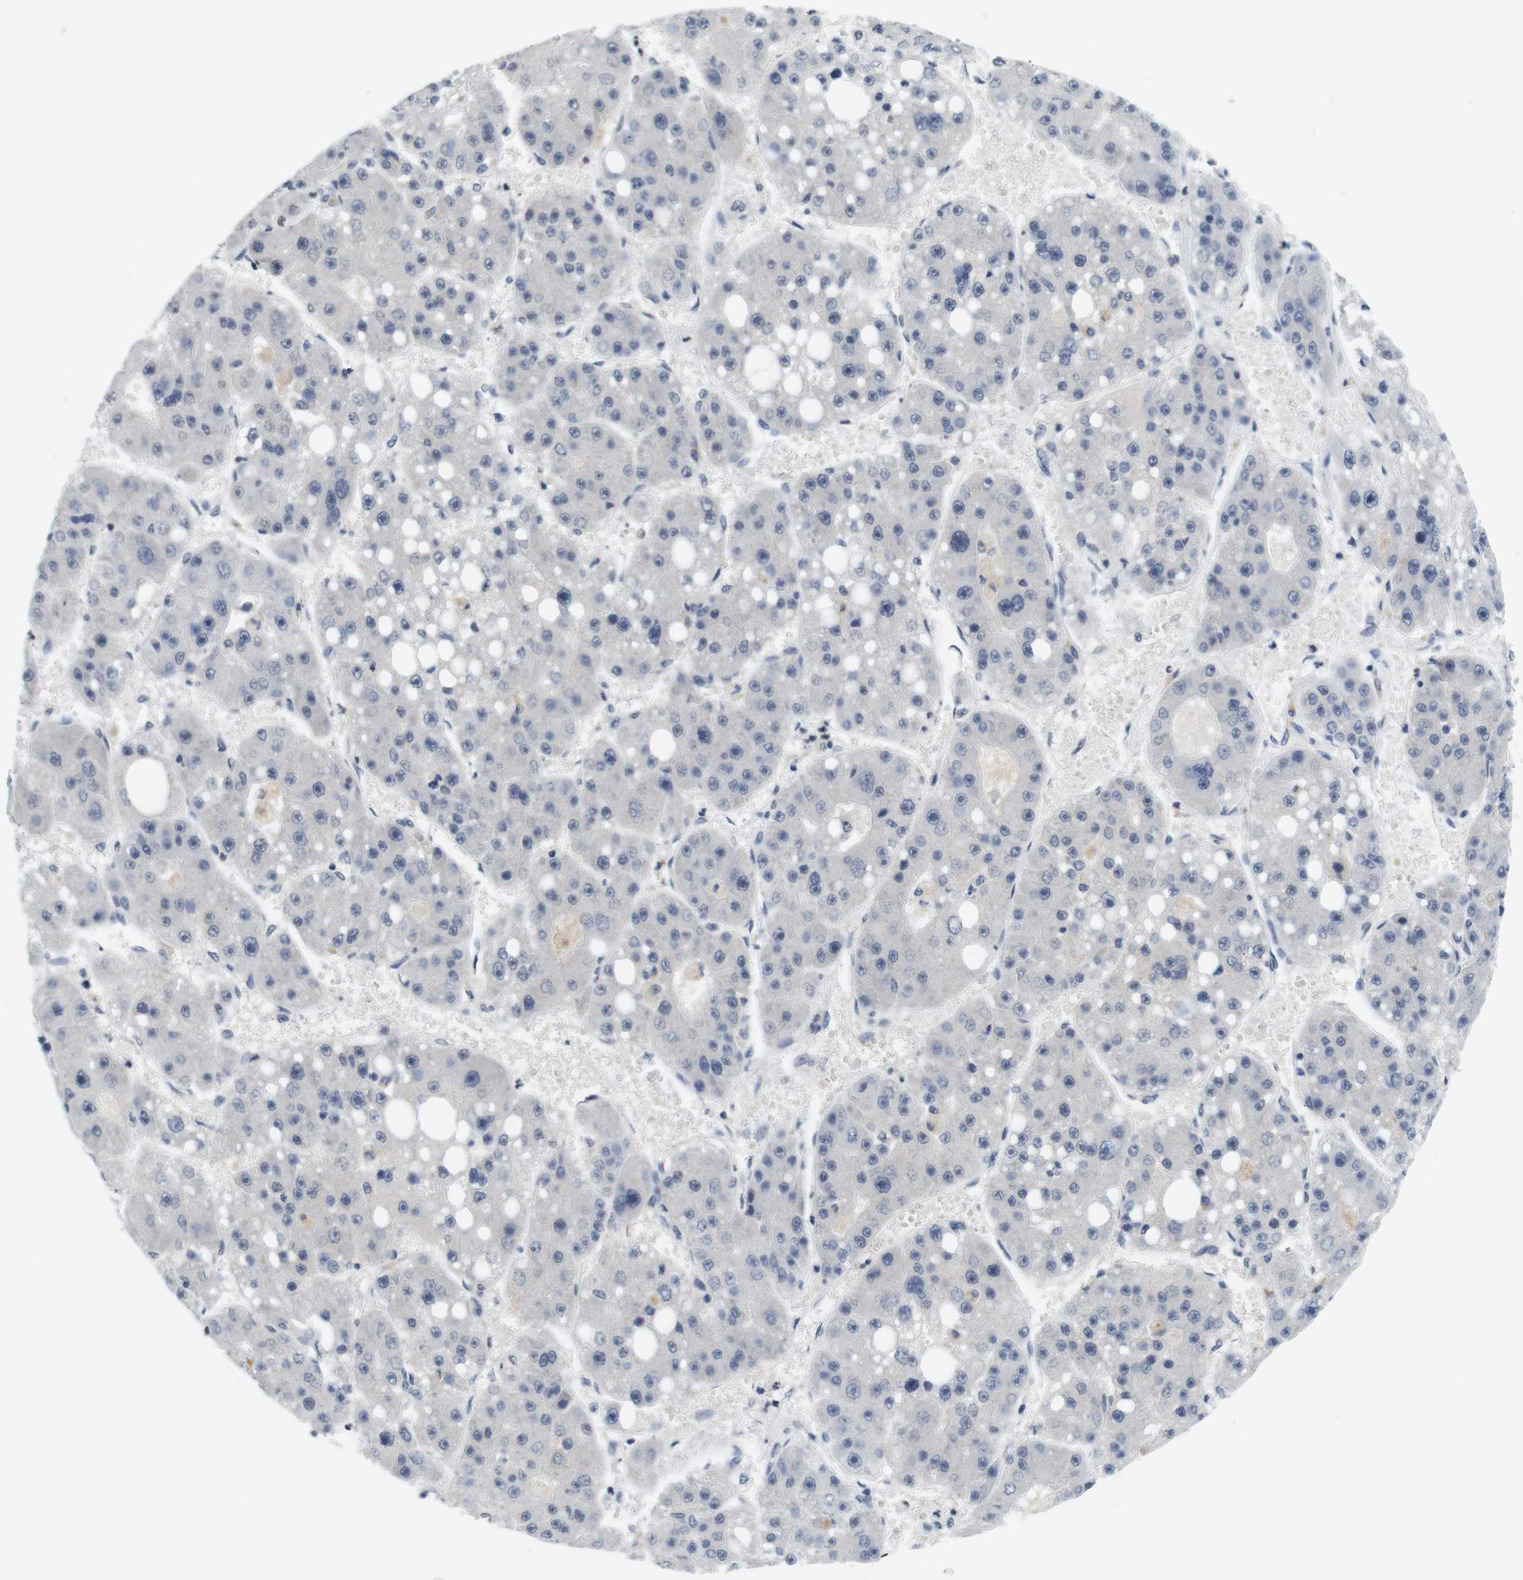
{"staining": {"intensity": "negative", "quantity": "none", "location": "none"}, "tissue": "liver cancer", "cell_type": "Tumor cells", "image_type": "cancer", "snomed": [{"axis": "morphology", "description": "Carcinoma, Hepatocellular, NOS"}, {"axis": "topography", "description": "Liver"}], "caption": "A micrograph of human liver cancer (hepatocellular carcinoma) is negative for staining in tumor cells. (Immunohistochemistry, brightfield microscopy, high magnification).", "gene": "SKP2", "patient": {"sex": "female", "age": 61}}